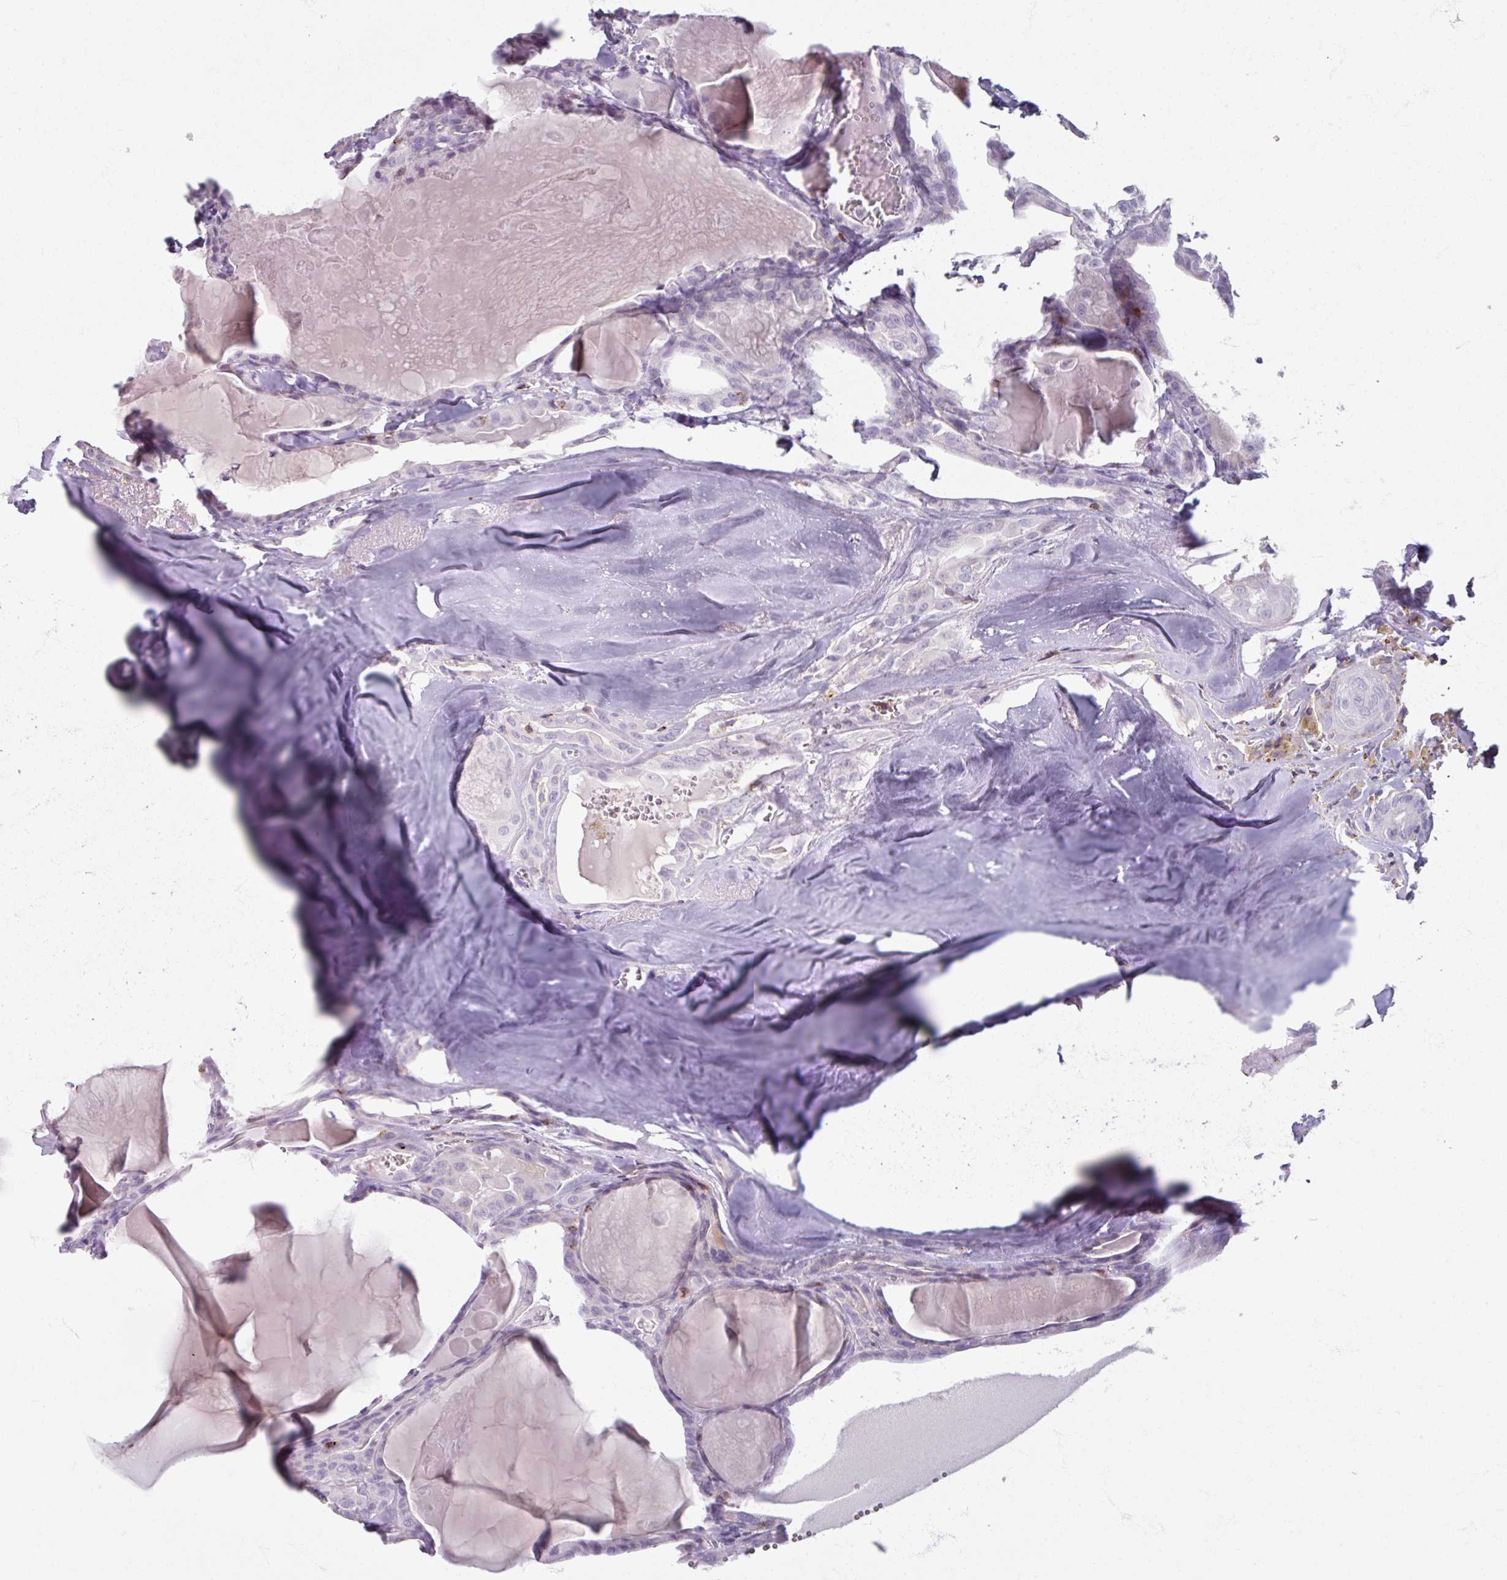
{"staining": {"intensity": "negative", "quantity": "none", "location": "none"}, "tissue": "thyroid cancer", "cell_type": "Tumor cells", "image_type": "cancer", "snomed": [{"axis": "morphology", "description": "Papillary adenocarcinoma, NOS"}, {"axis": "topography", "description": "Thyroid gland"}], "caption": "This photomicrograph is of papillary adenocarcinoma (thyroid) stained with immunohistochemistry (IHC) to label a protein in brown with the nuclei are counter-stained blue. There is no positivity in tumor cells.", "gene": "PTPRC", "patient": {"sex": "male", "age": 52}}